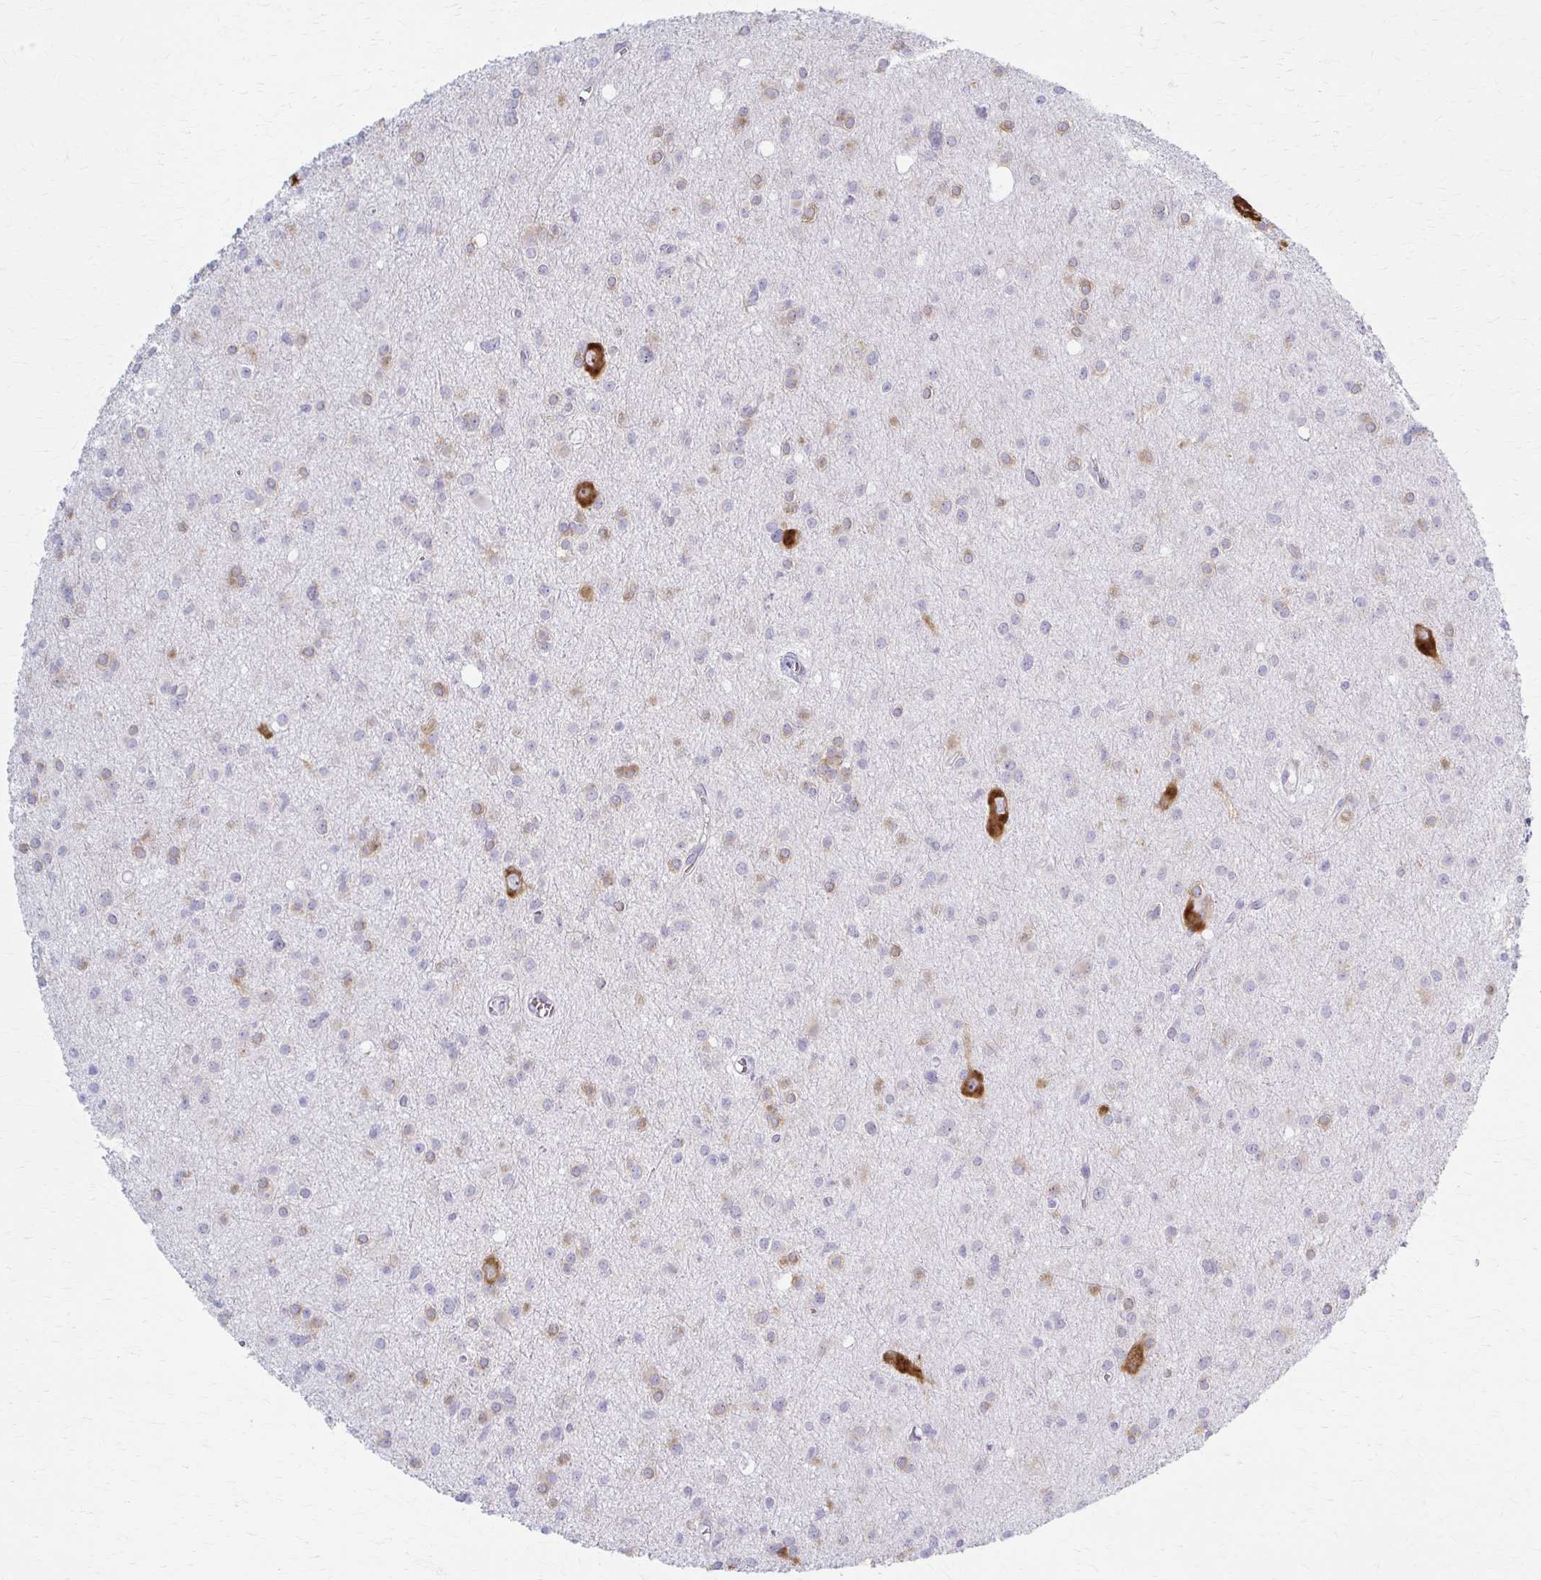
{"staining": {"intensity": "weak", "quantity": "25%-75%", "location": "cytoplasmic/membranous"}, "tissue": "glioma", "cell_type": "Tumor cells", "image_type": "cancer", "snomed": [{"axis": "morphology", "description": "Glioma, malignant, High grade"}, {"axis": "topography", "description": "Brain"}], "caption": "A brown stain labels weak cytoplasmic/membranous staining of a protein in malignant high-grade glioma tumor cells.", "gene": "PRKRA", "patient": {"sex": "male", "age": 23}}